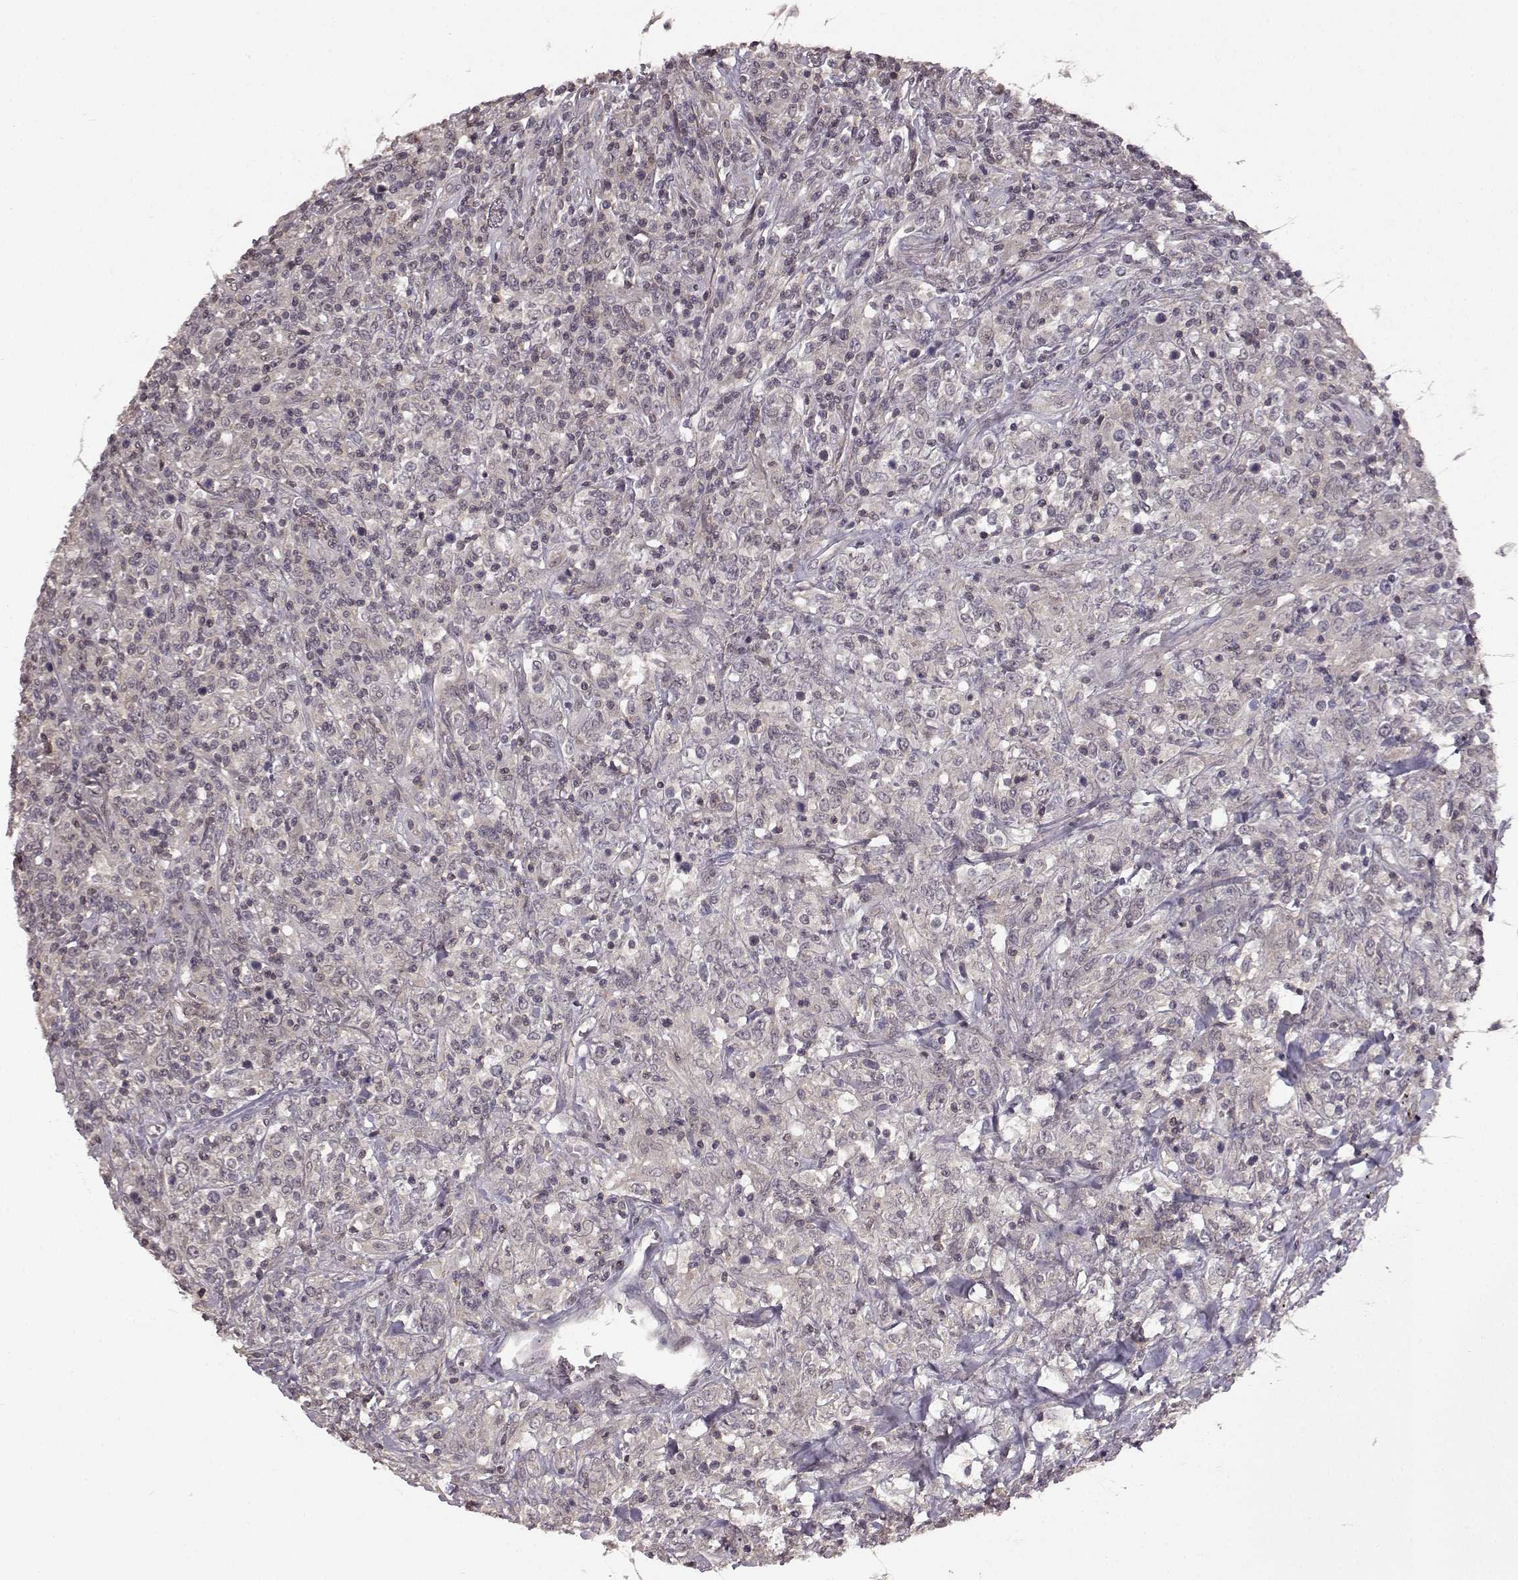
{"staining": {"intensity": "negative", "quantity": "none", "location": "none"}, "tissue": "lymphoma", "cell_type": "Tumor cells", "image_type": "cancer", "snomed": [{"axis": "morphology", "description": "Malignant lymphoma, non-Hodgkin's type, High grade"}, {"axis": "topography", "description": "Lung"}], "caption": "Immunohistochemistry photomicrograph of neoplastic tissue: high-grade malignant lymphoma, non-Hodgkin's type stained with DAB demonstrates no significant protein expression in tumor cells.", "gene": "NTRK2", "patient": {"sex": "male", "age": 79}}